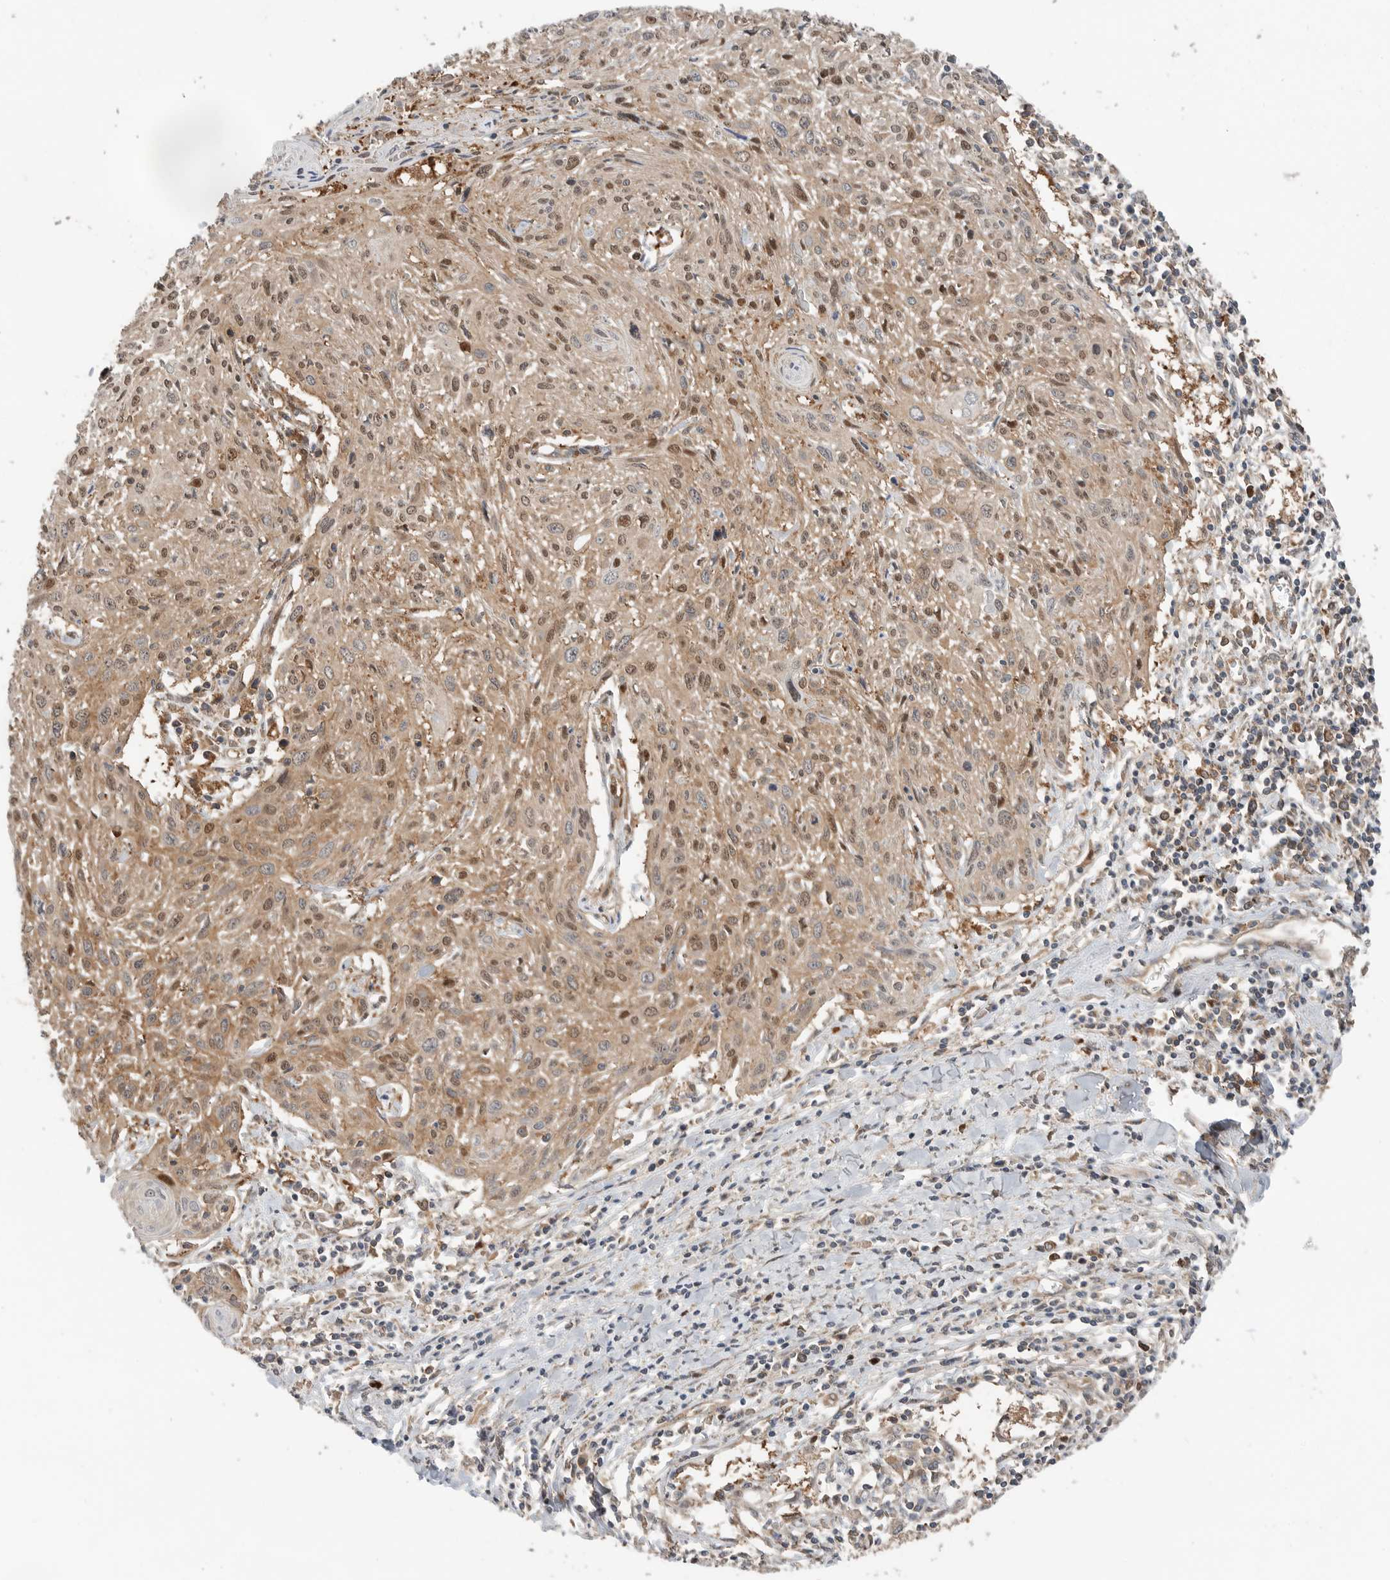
{"staining": {"intensity": "moderate", "quantity": ">75%", "location": "nuclear"}, "tissue": "cervical cancer", "cell_type": "Tumor cells", "image_type": "cancer", "snomed": [{"axis": "morphology", "description": "Squamous cell carcinoma, NOS"}, {"axis": "topography", "description": "Cervix"}], "caption": "Tumor cells exhibit moderate nuclear expression in approximately >75% of cells in cervical cancer (squamous cell carcinoma). The staining was performed using DAB (3,3'-diaminobenzidine) to visualize the protein expression in brown, while the nuclei were stained in blue with hematoxylin (Magnification: 20x).", "gene": "XPNPEP1", "patient": {"sex": "female", "age": 51}}